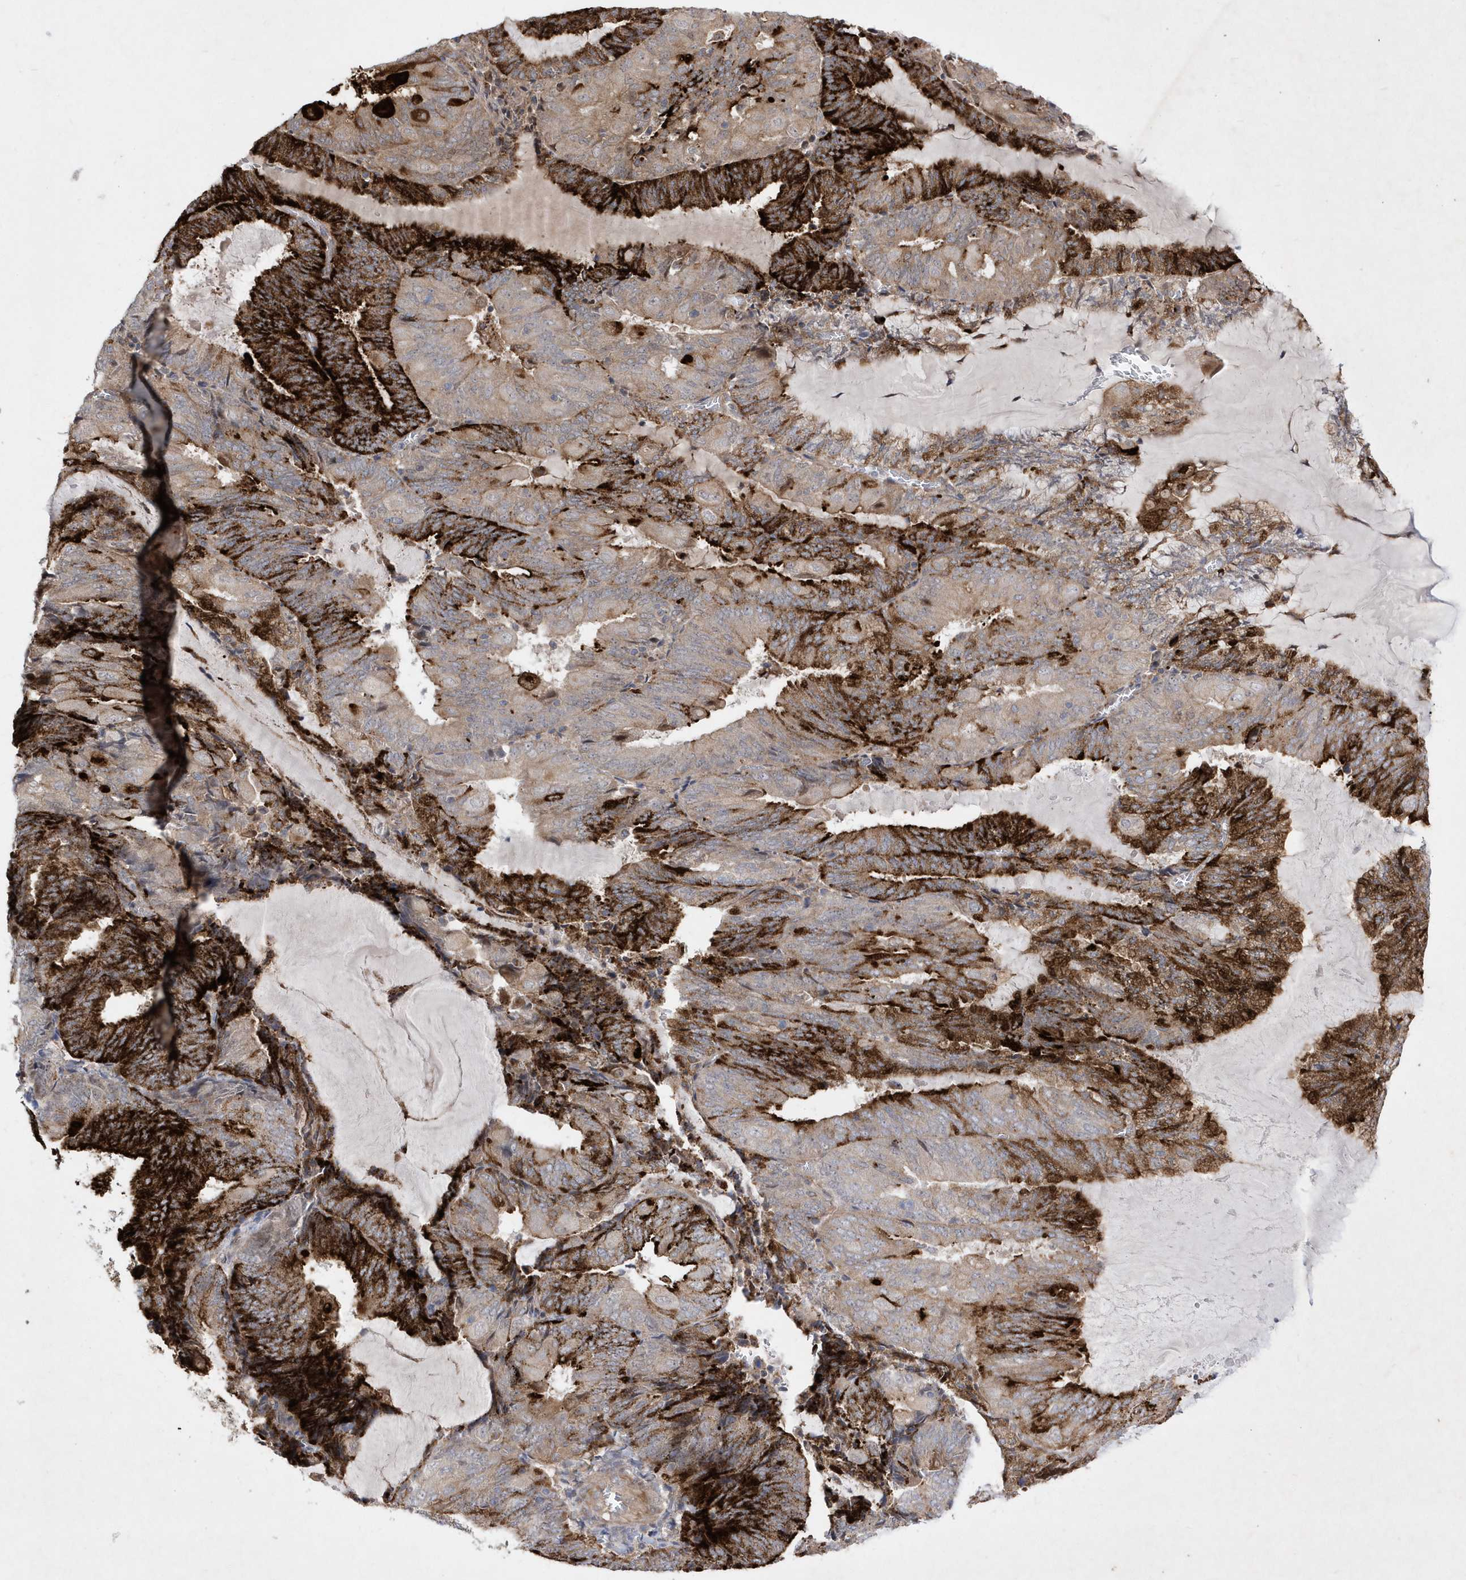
{"staining": {"intensity": "strong", "quantity": "25%-75%", "location": "cytoplasmic/membranous"}, "tissue": "endometrial cancer", "cell_type": "Tumor cells", "image_type": "cancer", "snomed": [{"axis": "morphology", "description": "Adenocarcinoma, NOS"}, {"axis": "topography", "description": "Endometrium"}], "caption": "Endometrial cancer (adenocarcinoma) stained for a protein demonstrates strong cytoplasmic/membranous positivity in tumor cells. (IHC, brightfield microscopy, high magnification).", "gene": "LONRF2", "patient": {"sex": "female", "age": 81}}